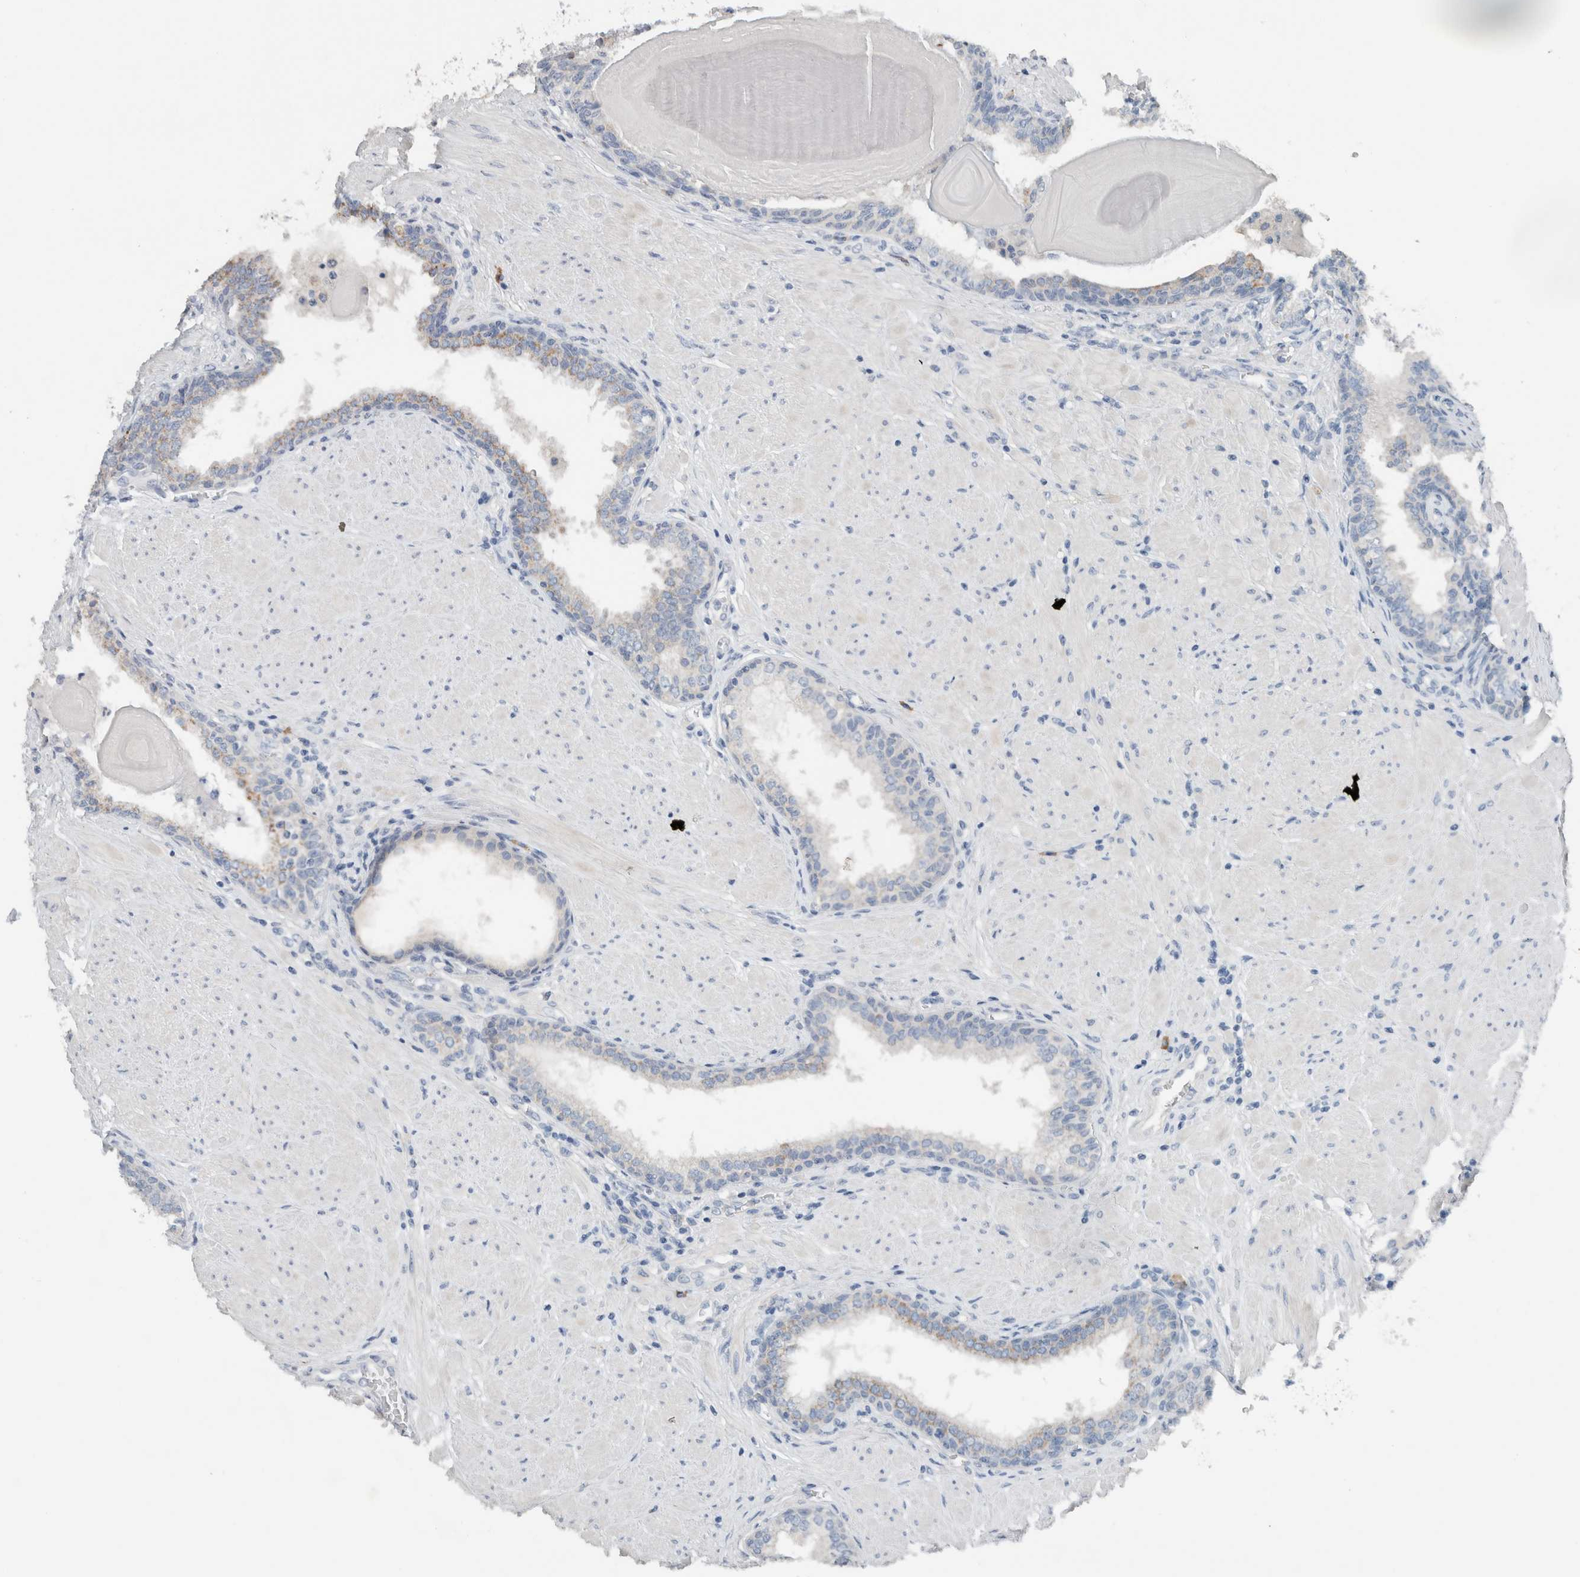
{"staining": {"intensity": "weak", "quantity": "<25%", "location": "cytoplasmic/membranous"}, "tissue": "prostate", "cell_type": "Glandular cells", "image_type": "normal", "snomed": [{"axis": "morphology", "description": "Normal tissue, NOS"}, {"axis": "topography", "description": "Prostate"}], "caption": "IHC photomicrograph of normal prostate: human prostate stained with DAB reveals no significant protein expression in glandular cells.", "gene": "DUOX1", "patient": {"sex": "male", "age": 51}}